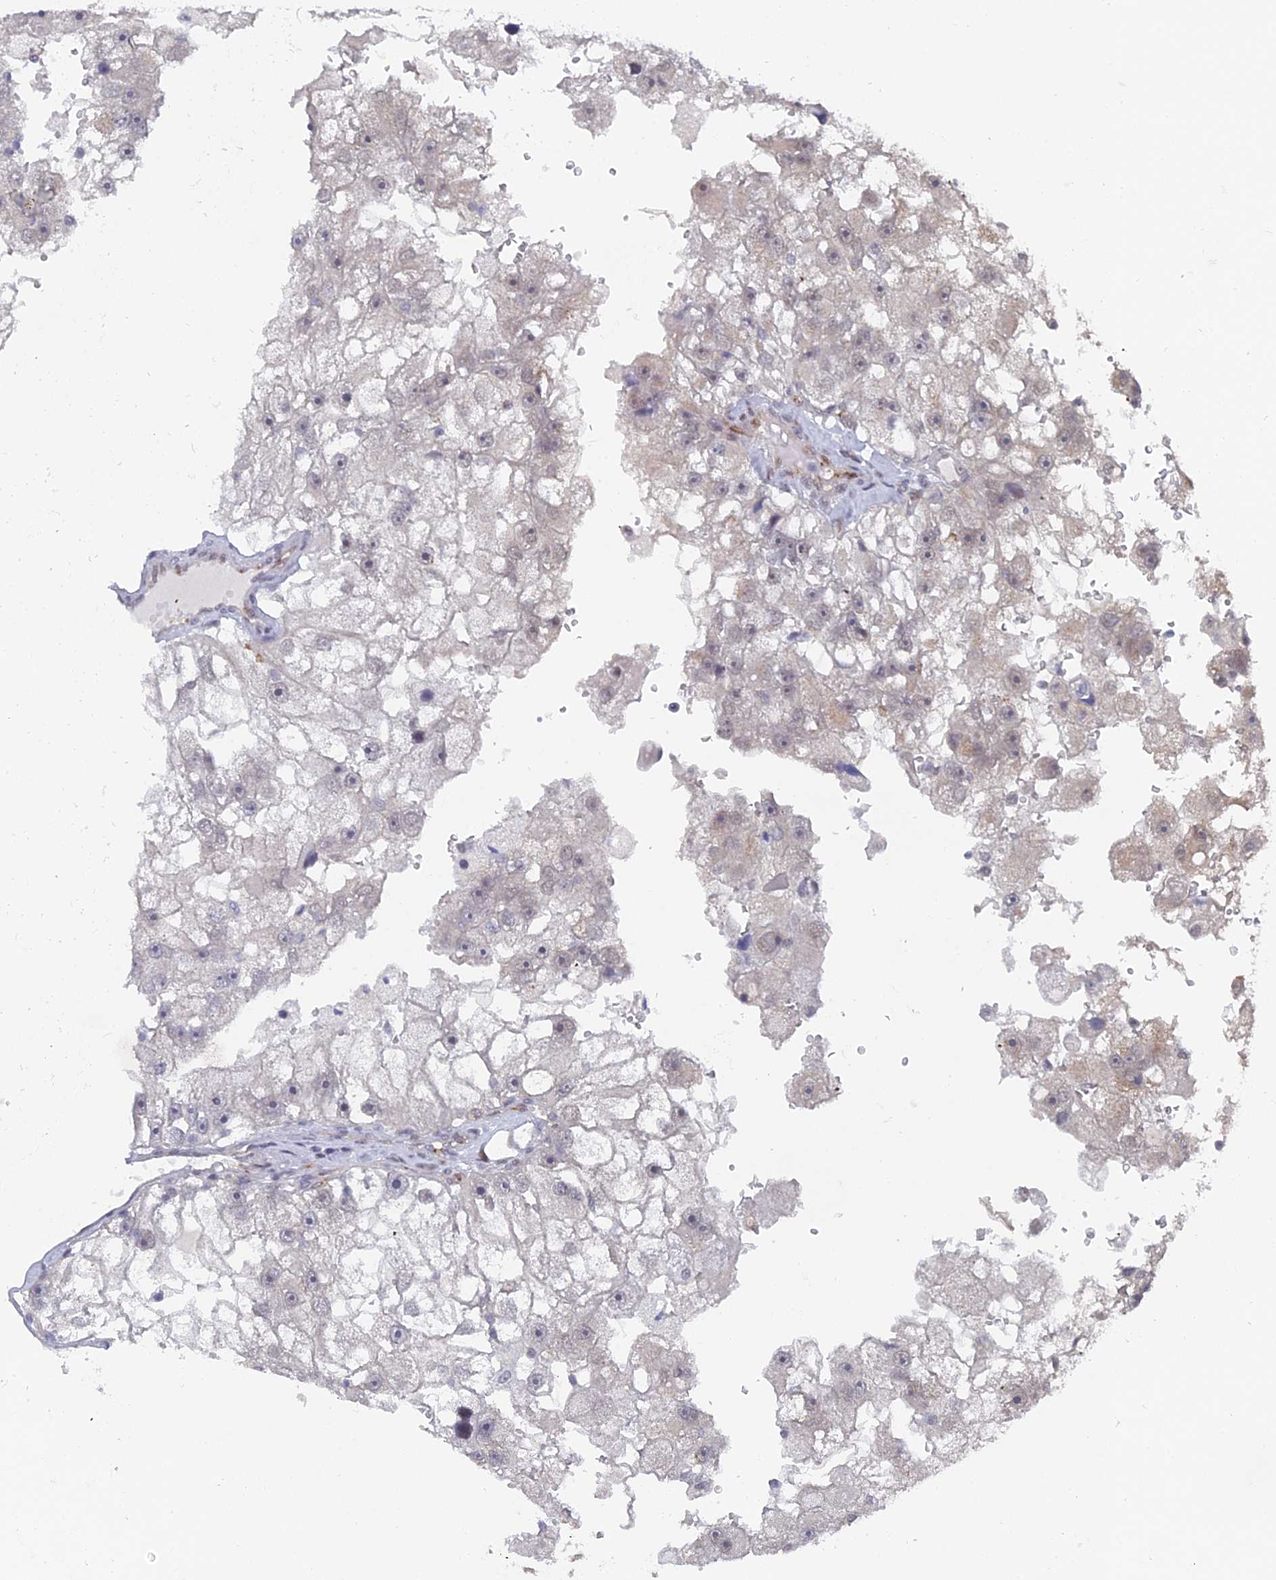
{"staining": {"intensity": "negative", "quantity": "none", "location": "none"}, "tissue": "renal cancer", "cell_type": "Tumor cells", "image_type": "cancer", "snomed": [{"axis": "morphology", "description": "Adenocarcinoma, NOS"}, {"axis": "topography", "description": "Kidney"}], "caption": "DAB immunohistochemical staining of renal adenocarcinoma shows no significant expression in tumor cells. (DAB (3,3'-diaminobenzidine) IHC, high magnification).", "gene": "FHIP2A", "patient": {"sex": "male", "age": 63}}